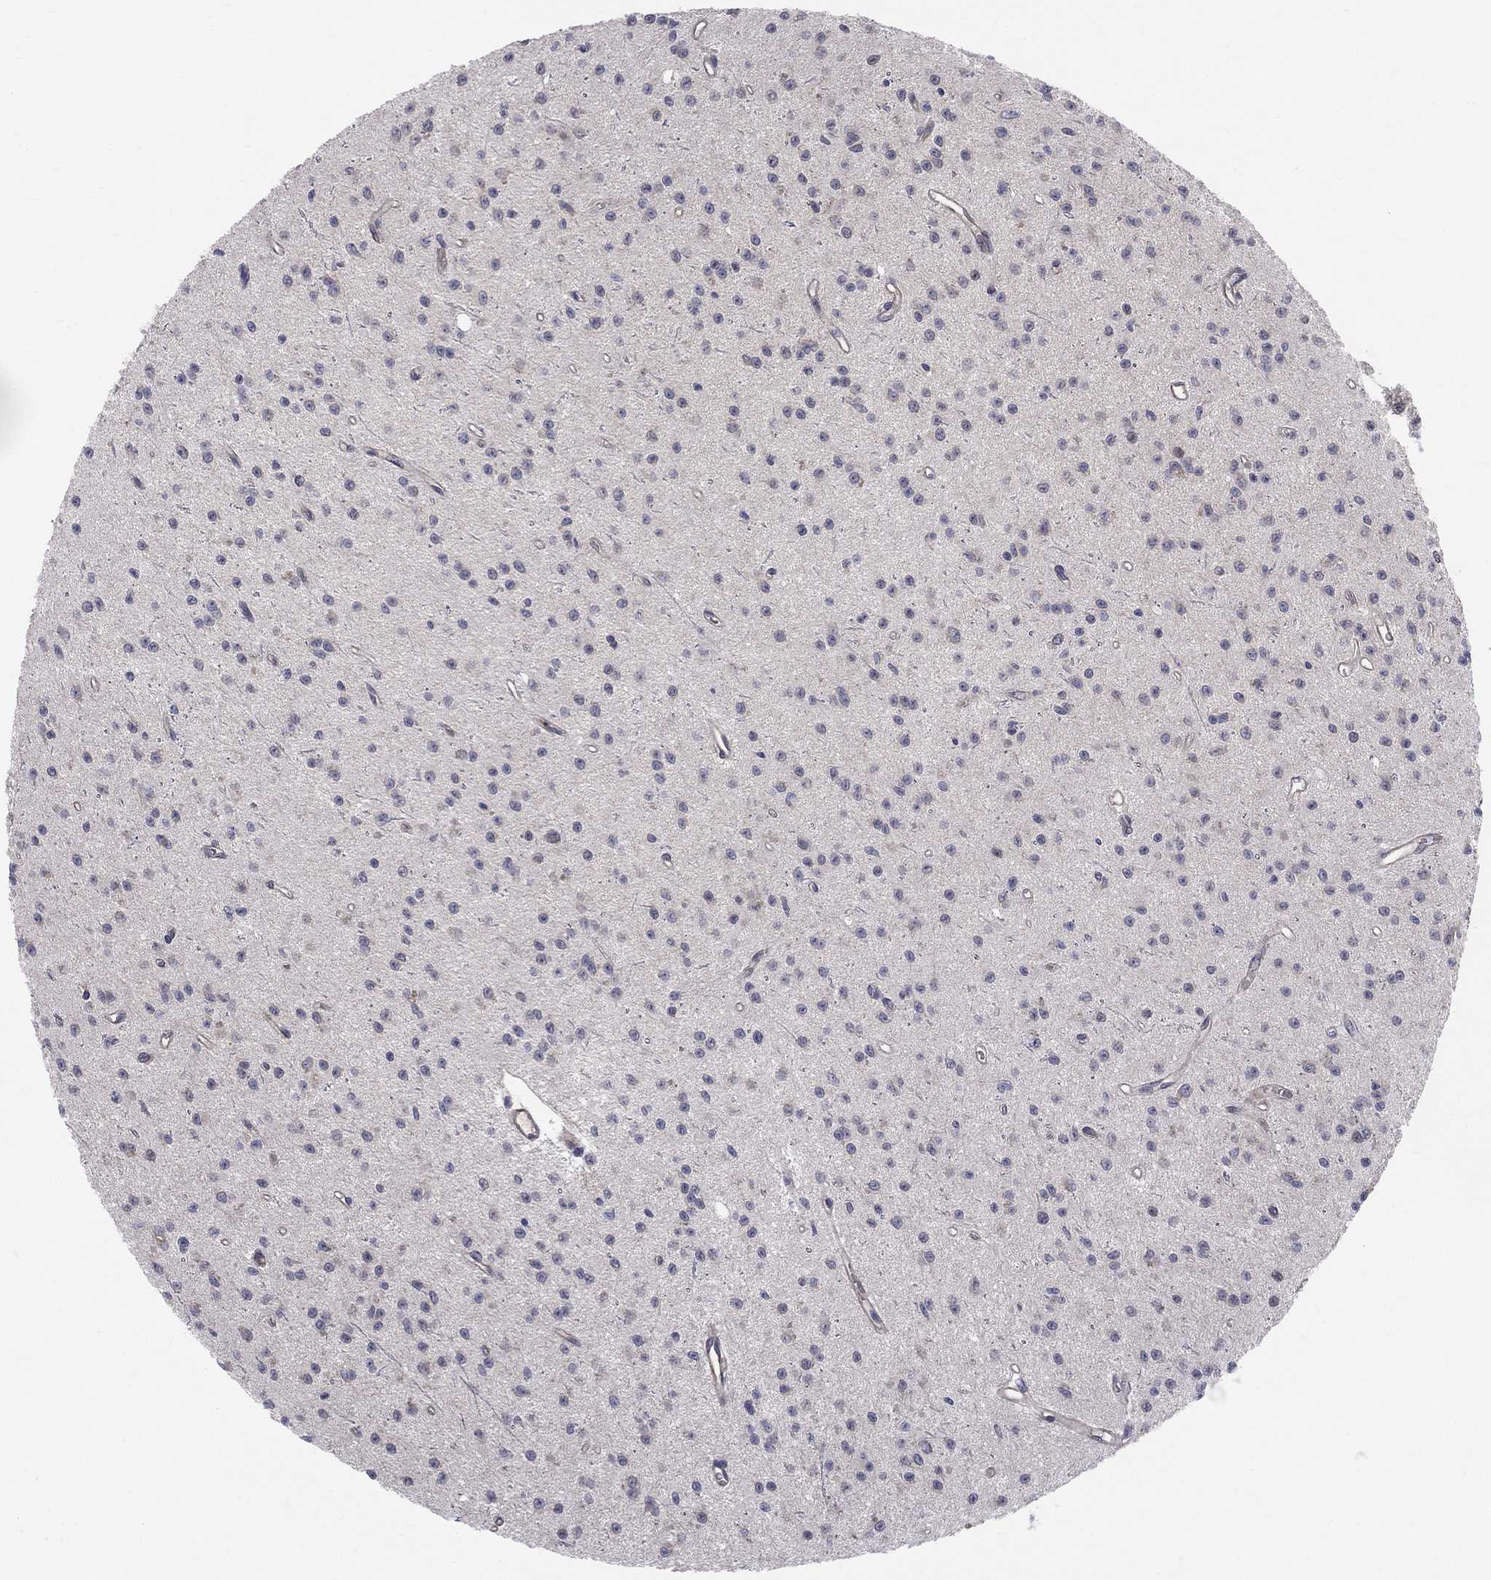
{"staining": {"intensity": "negative", "quantity": "none", "location": "none"}, "tissue": "glioma", "cell_type": "Tumor cells", "image_type": "cancer", "snomed": [{"axis": "morphology", "description": "Glioma, malignant, Low grade"}, {"axis": "topography", "description": "Brain"}], "caption": "An immunohistochemistry (IHC) micrograph of malignant low-grade glioma is shown. There is no staining in tumor cells of malignant low-grade glioma.", "gene": "POMZP3", "patient": {"sex": "female", "age": 45}}